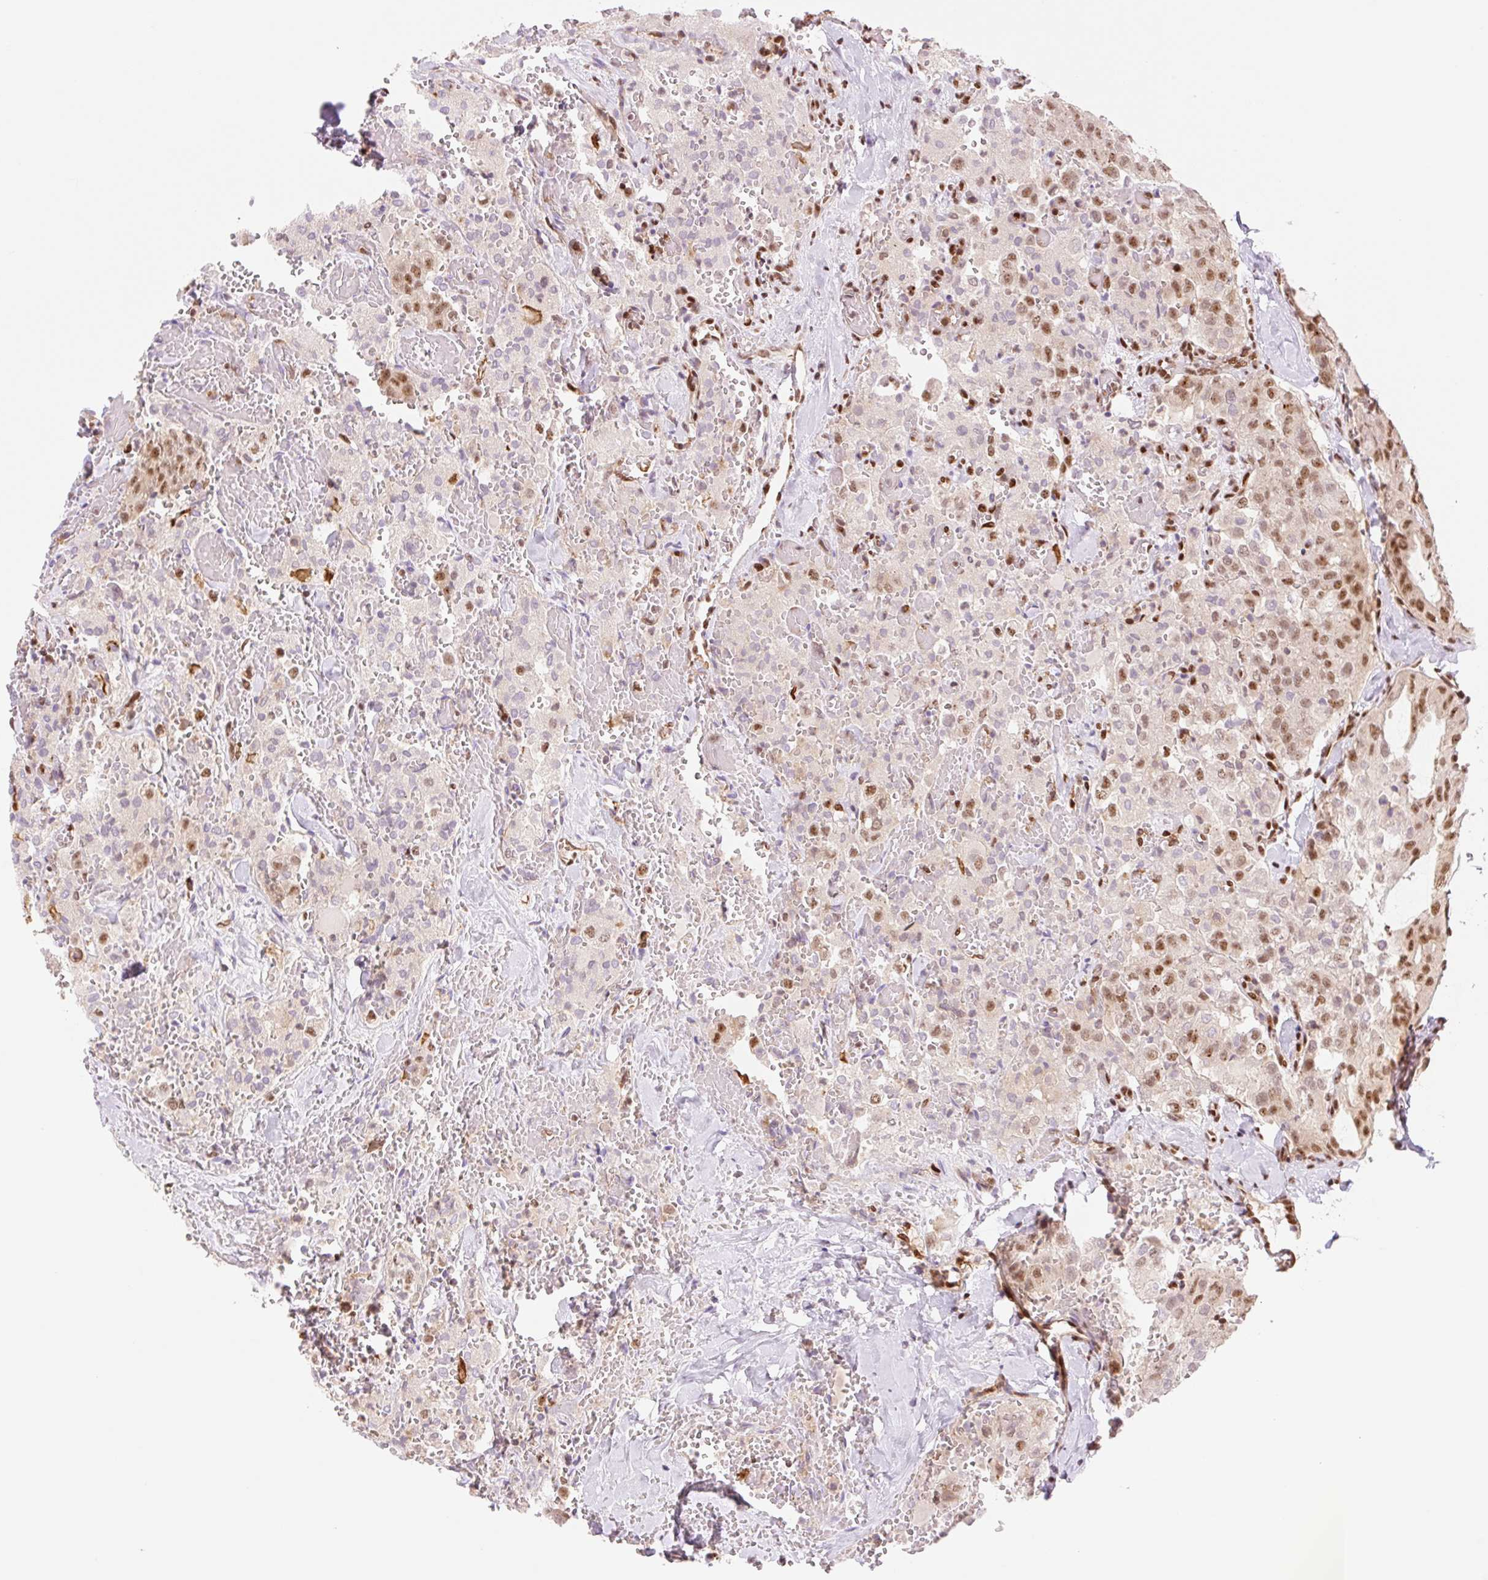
{"staining": {"intensity": "moderate", "quantity": "25%-75%", "location": "nuclear"}, "tissue": "thyroid cancer", "cell_type": "Tumor cells", "image_type": "cancer", "snomed": [{"axis": "morphology", "description": "Follicular adenoma carcinoma, NOS"}, {"axis": "topography", "description": "Thyroid gland"}], "caption": "Brown immunohistochemical staining in thyroid follicular adenoma carcinoma reveals moderate nuclear staining in about 25%-75% of tumor cells.", "gene": "PRDM11", "patient": {"sex": "male", "age": 75}}